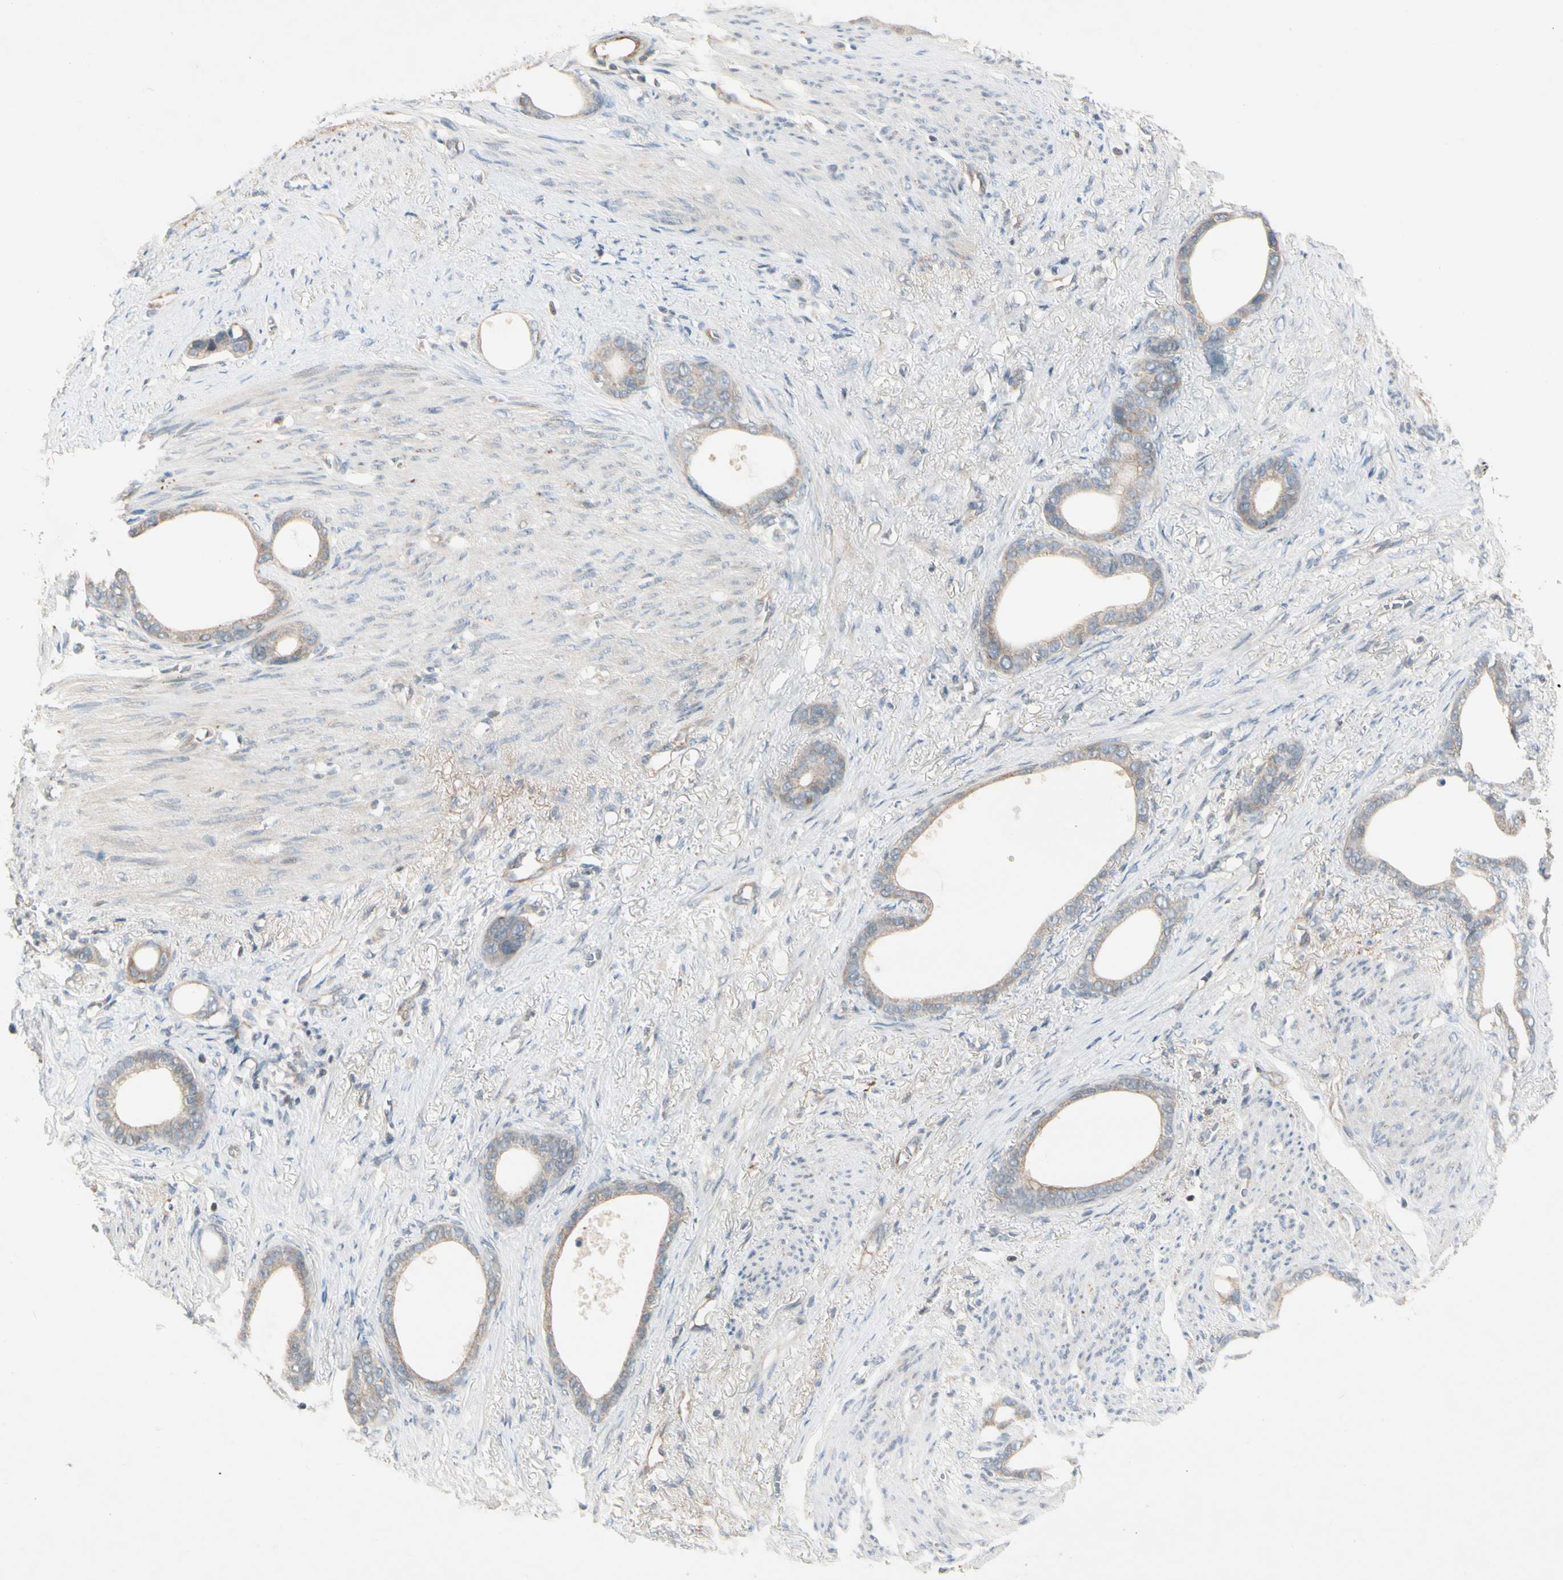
{"staining": {"intensity": "weak", "quantity": ">75%", "location": "cytoplasmic/membranous"}, "tissue": "stomach cancer", "cell_type": "Tumor cells", "image_type": "cancer", "snomed": [{"axis": "morphology", "description": "Adenocarcinoma, NOS"}, {"axis": "topography", "description": "Stomach"}], "caption": "Human stomach cancer (adenocarcinoma) stained with a brown dye demonstrates weak cytoplasmic/membranous positive positivity in about >75% of tumor cells.", "gene": "ICAM5", "patient": {"sex": "female", "age": 75}}